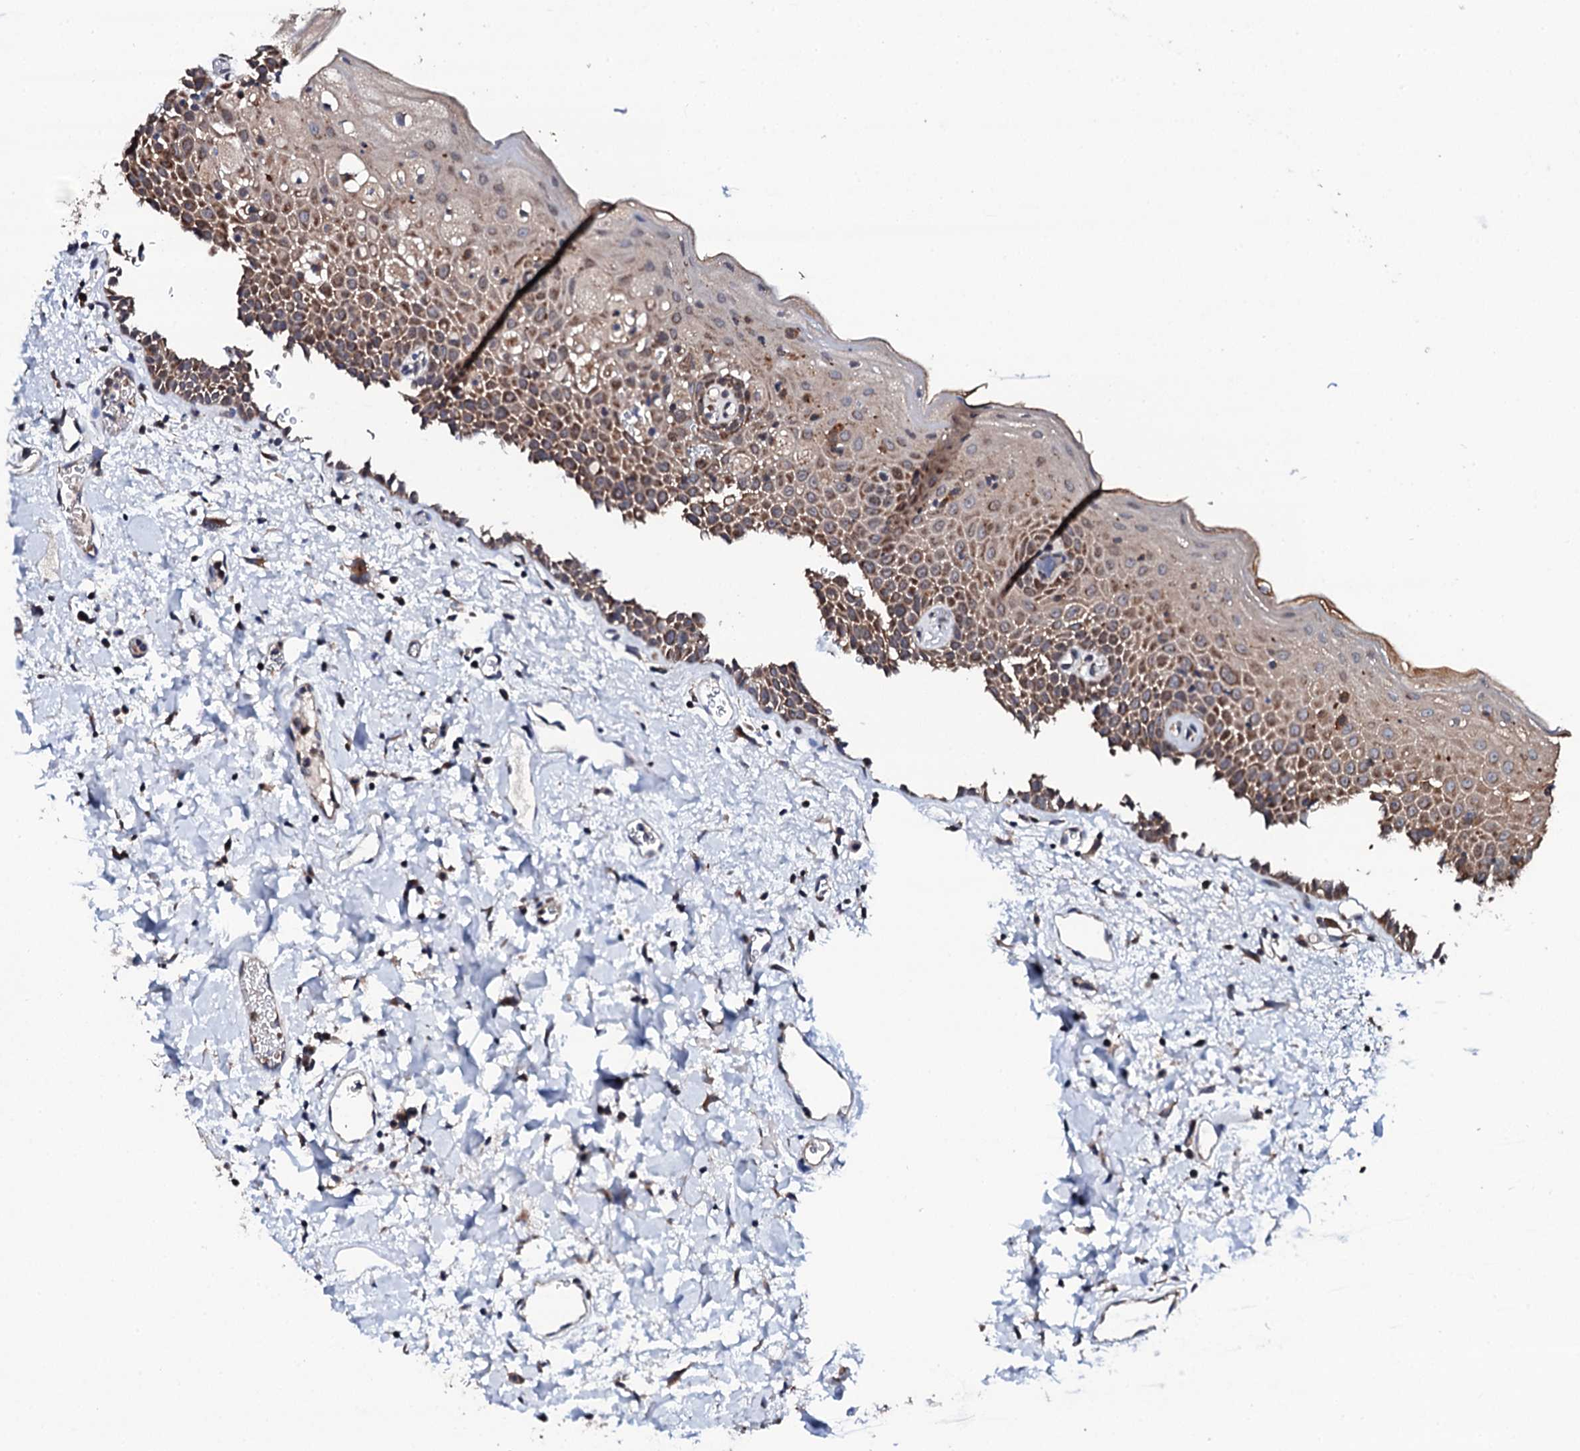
{"staining": {"intensity": "moderate", "quantity": ">75%", "location": "cytoplasmic/membranous"}, "tissue": "oral mucosa", "cell_type": "Squamous epithelial cells", "image_type": "normal", "snomed": [{"axis": "morphology", "description": "Normal tissue, NOS"}, {"axis": "topography", "description": "Oral tissue"}], "caption": "An IHC photomicrograph of benign tissue is shown. Protein staining in brown highlights moderate cytoplasmic/membranous positivity in oral mucosa within squamous epithelial cells. (DAB (3,3'-diaminobenzidine) IHC with brightfield microscopy, high magnification).", "gene": "COG4", "patient": {"sex": "male", "age": 74}}